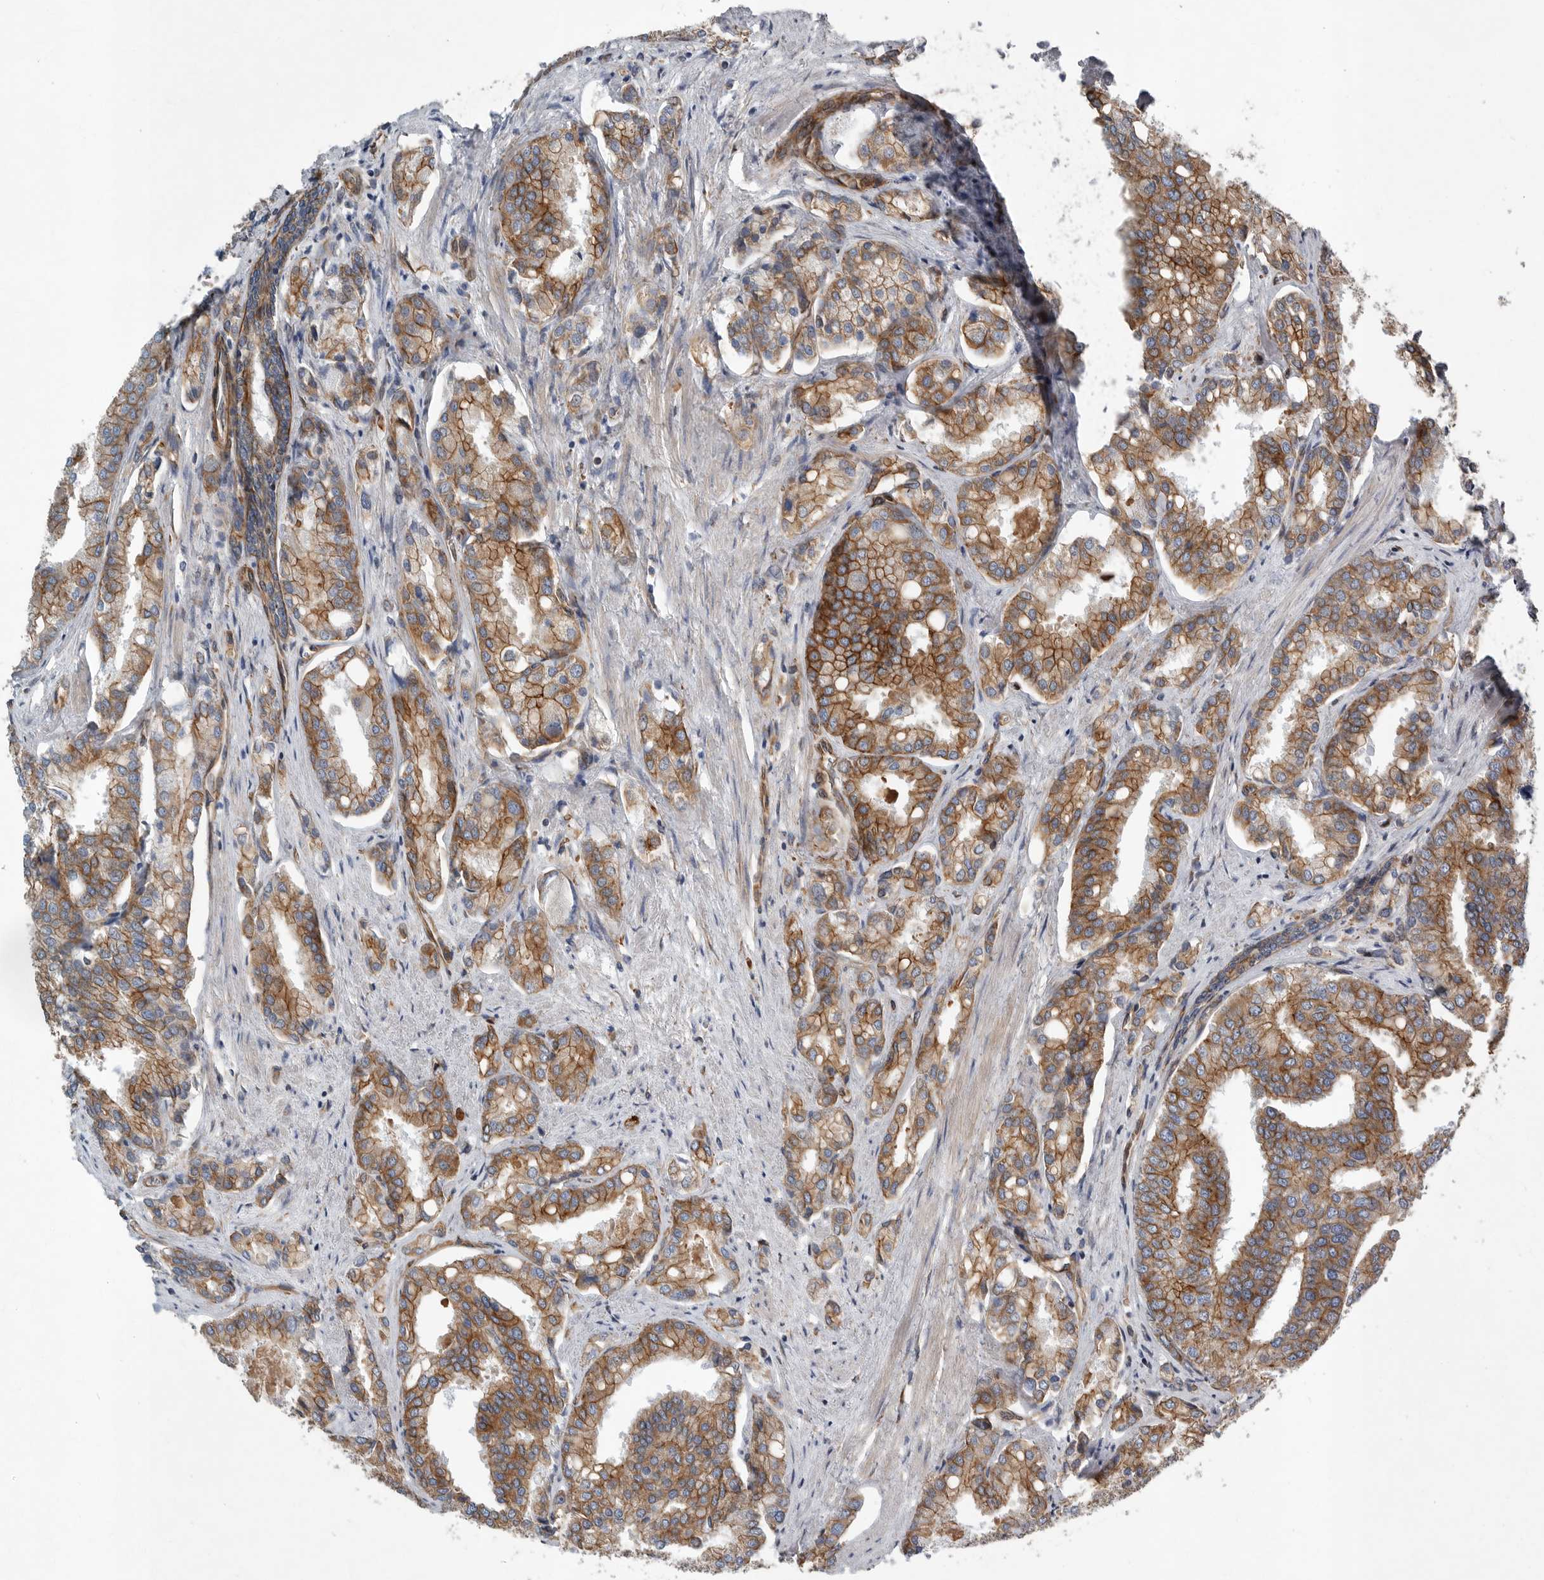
{"staining": {"intensity": "moderate", "quantity": ">75%", "location": "cytoplasmic/membranous"}, "tissue": "prostate cancer", "cell_type": "Tumor cells", "image_type": "cancer", "snomed": [{"axis": "morphology", "description": "Adenocarcinoma, High grade"}, {"axis": "topography", "description": "Prostate"}], "caption": "High-grade adenocarcinoma (prostate) stained with immunohistochemistry (IHC) reveals moderate cytoplasmic/membranous expression in about >75% of tumor cells.", "gene": "PLEC", "patient": {"sex": "male", "age": 50}}